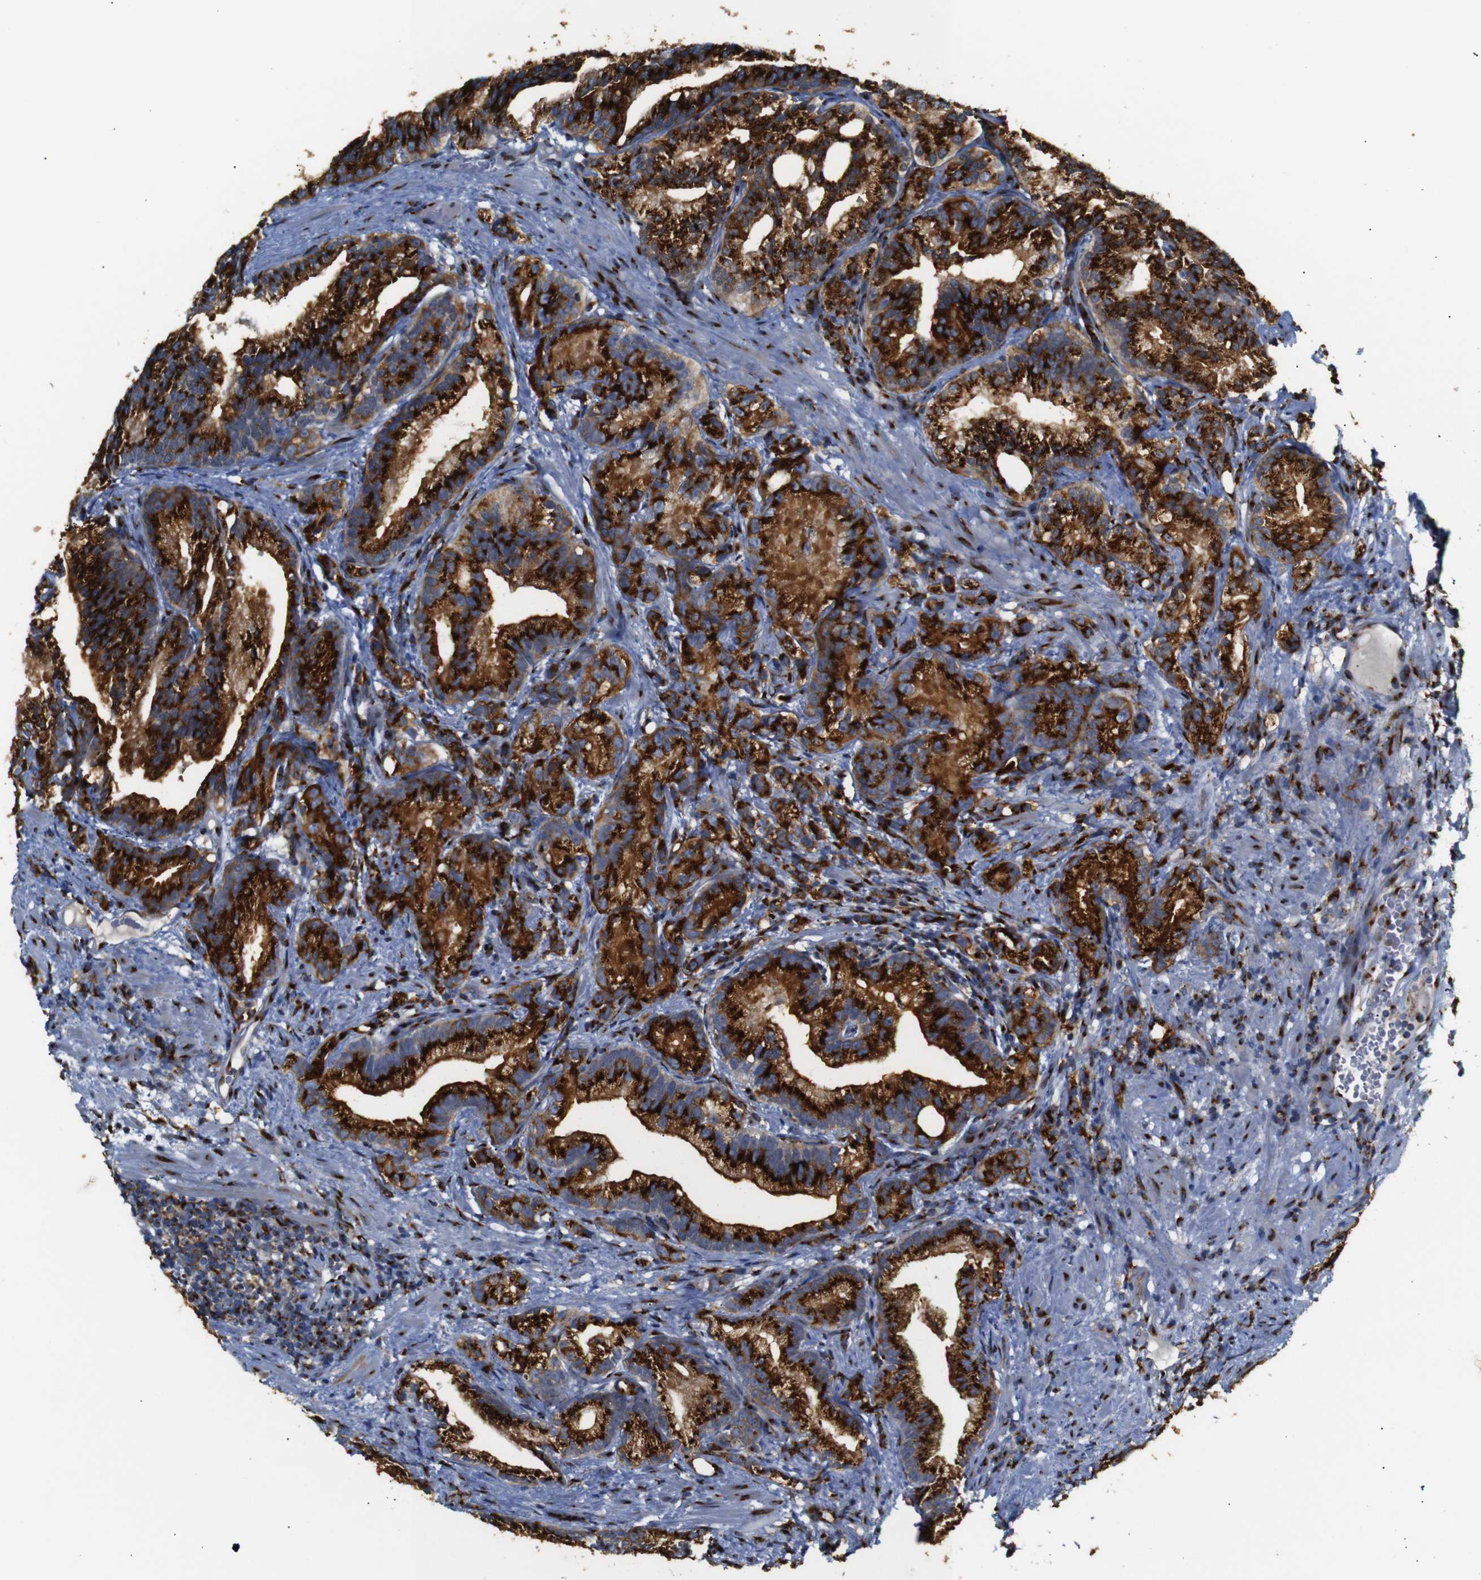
{"staining": {"intensity": "strong", "quantity": ">75%", "location": "cytoplasmic/membranous"}, "tissue": "prostate cancer", "cell_type": "Tumor cells", "image_type": "cancer", "snomed": [{"axis": "morphology", "description": "Adenocarcinoma, Low grade"}, {"axis": "topography", "description": "Prostate"}], "caption": "Immunohistochemical staining of human prostate low-grade adenocarcinoma demonstrates high levels of strong cytoplasmic/membranous expression in about >75% of tumor cells. (Stains: DAB (3,3'-diaminobenzidine) in brown, nuclei in blue, Microscopy: brightfield microscopy at high magnification).", "gene": "TGOLN2", "patient": {"sex": "male", "age": 89}}